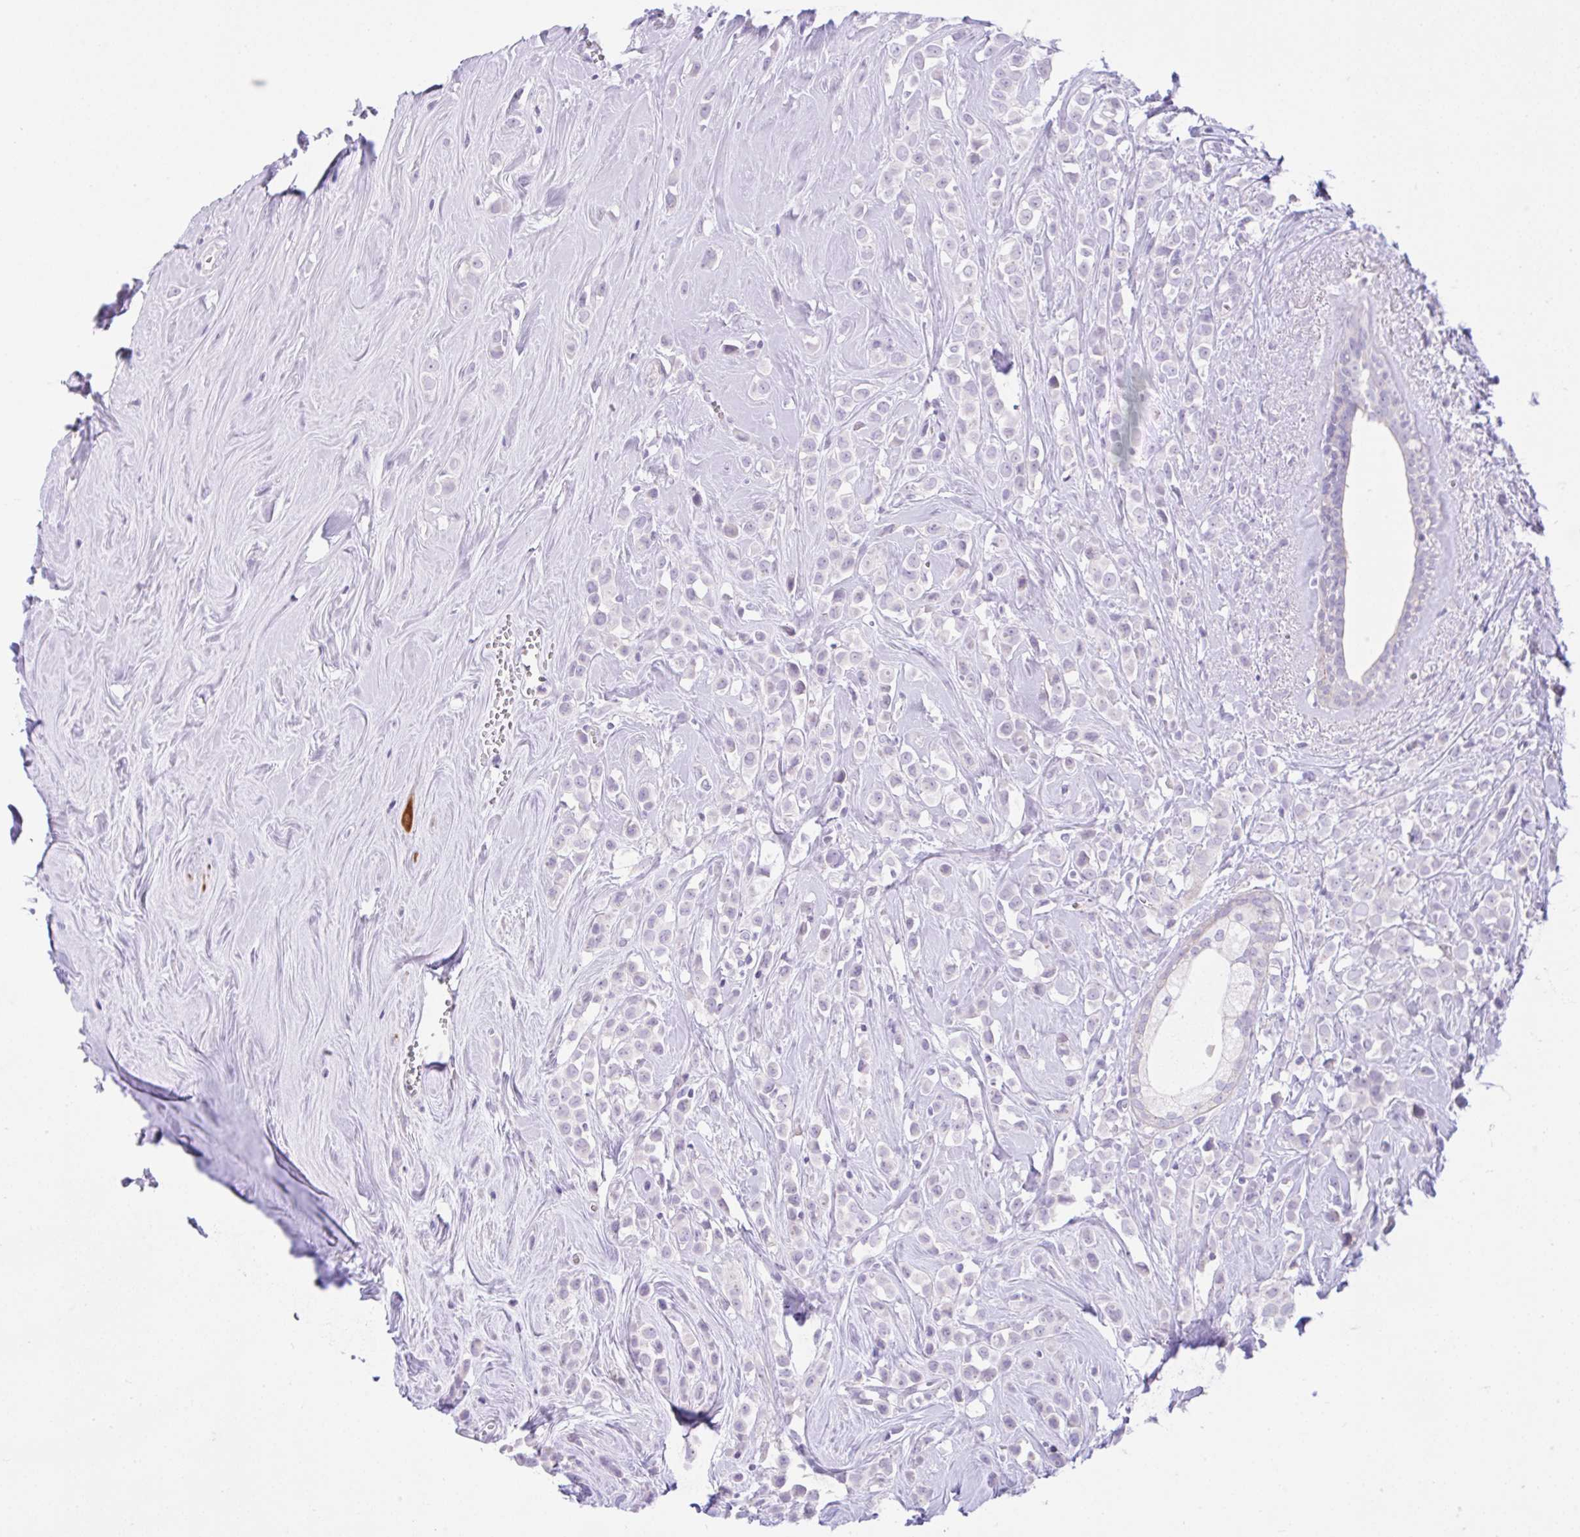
{"staining": {"intensity": "negative", "quantity": "none", "location": "none"}, "tissue": "breast cancer", "cell_type": "Tumor cells", "image_type": "cancer", "snomed": [{"axis": "morphology", "description": "Duct carcinoma"}, {"axis": "topography", "description": "Breast"}], "caption": "This is a micrograph of immunohistochemistry staining of breast cancer (invasive ductal carcinoma), which shows no staining in tumor cells.", "gene": "ZNF101", "patient": {"sex": "female", "age": 80}}